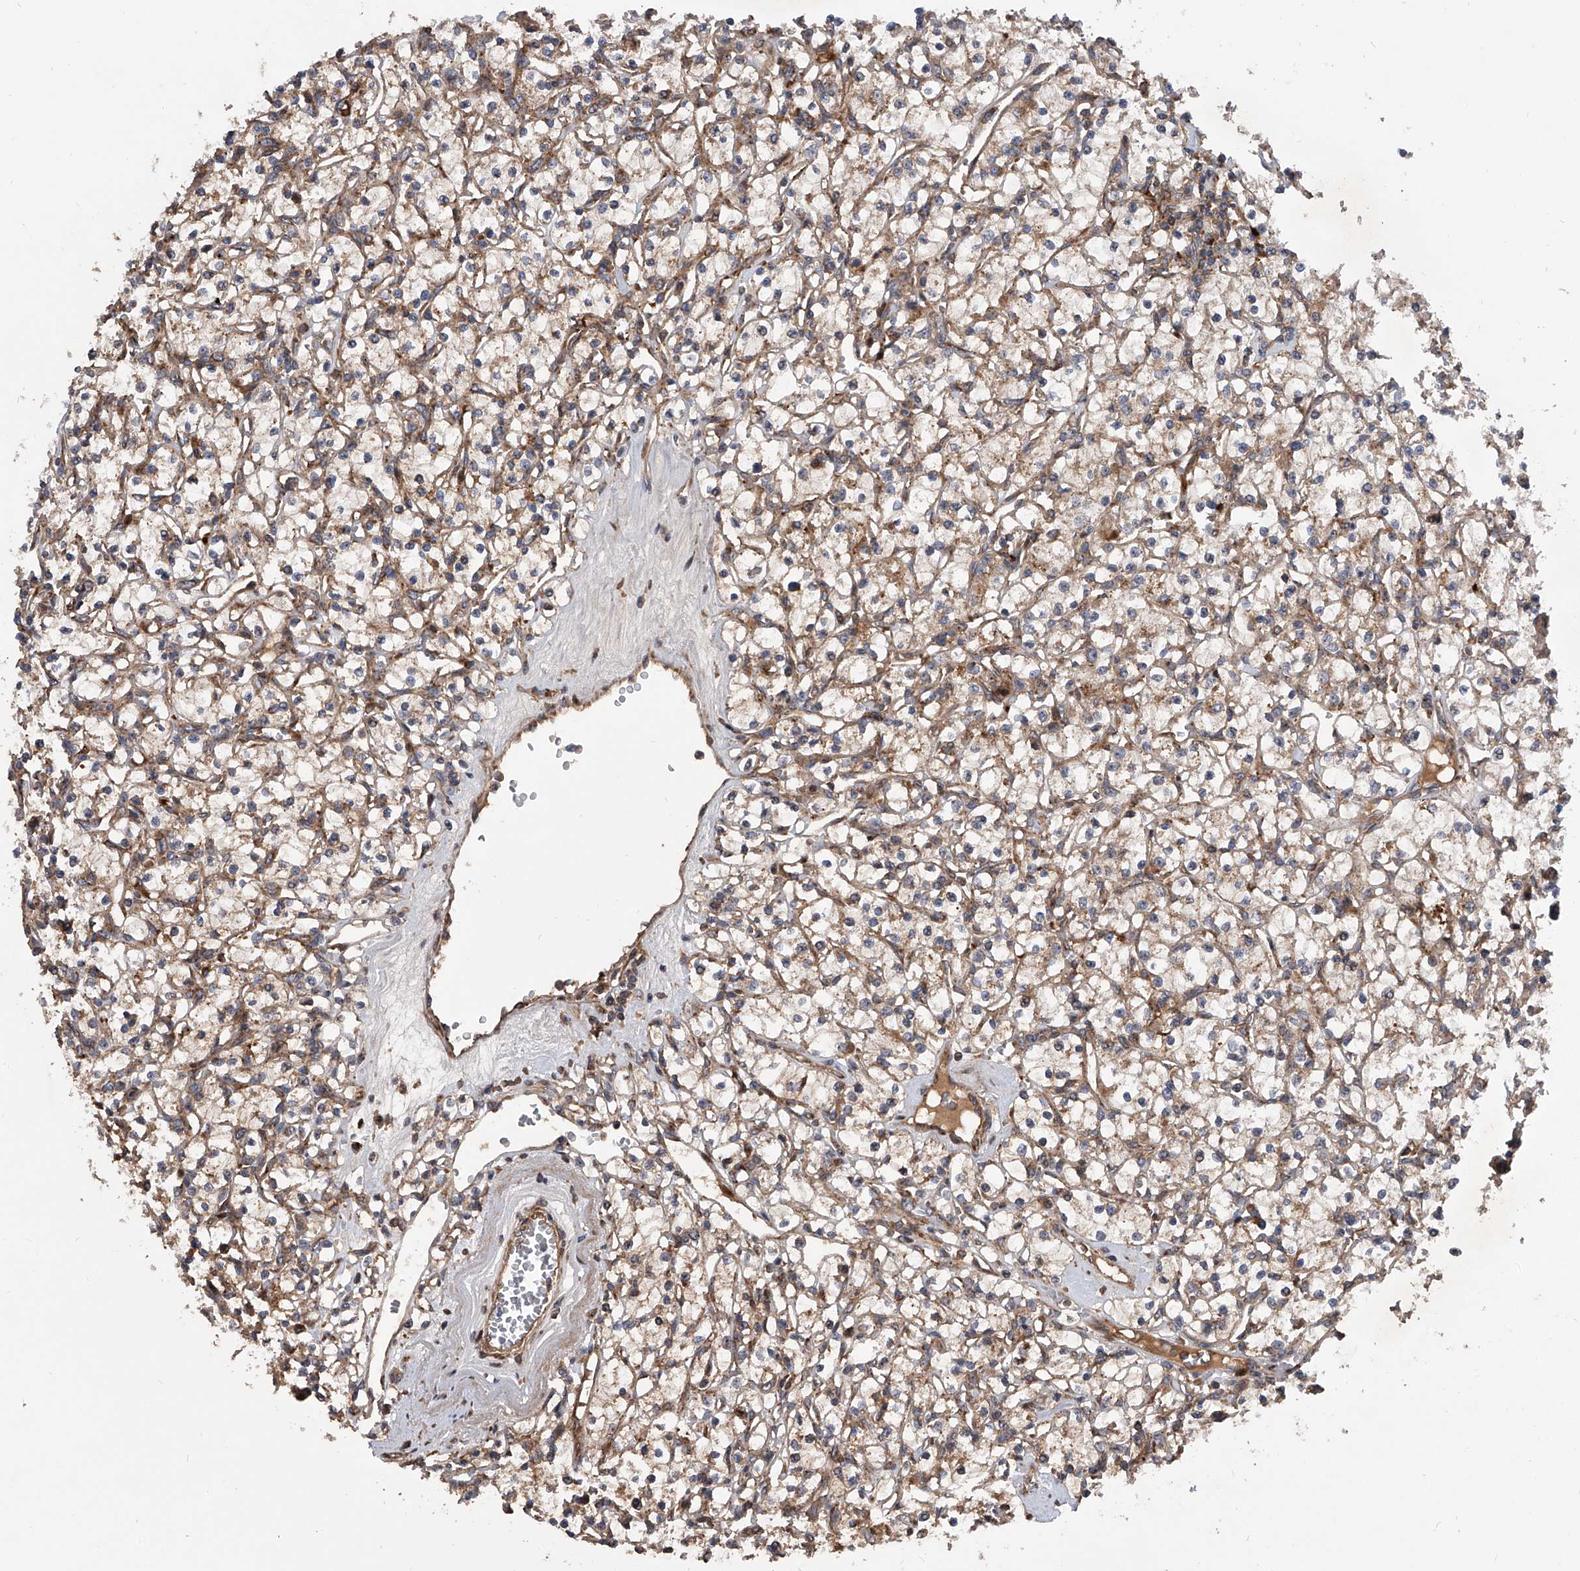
{"staining": {"intensity": "weak", "quantity": ">75%", "location": "cytoplasmic/membranous"}, "tissue": "renal cancer", "cell_type": "Tumor cells", "image_type": "cancer", "snomed": [{"axis": "morphology", "description": "Adenocarcinoma, NOS"}, {"axis": "topography", "description": "Kidney"}], "caption": "High-magnification brightfield microscopy of renal cancer (adenocarcinoma) stained with DAB (brown) and counterstained with hematoxylin (blue). tumor cells exhibit weak cytoplasmic/membranous staining is seen in approximately>75% of cells. (brown staining indicates protein expression, while blue staining denotes nuclei).", "gene": "USP47", "patient": {"sex": "female", "age": 59}}